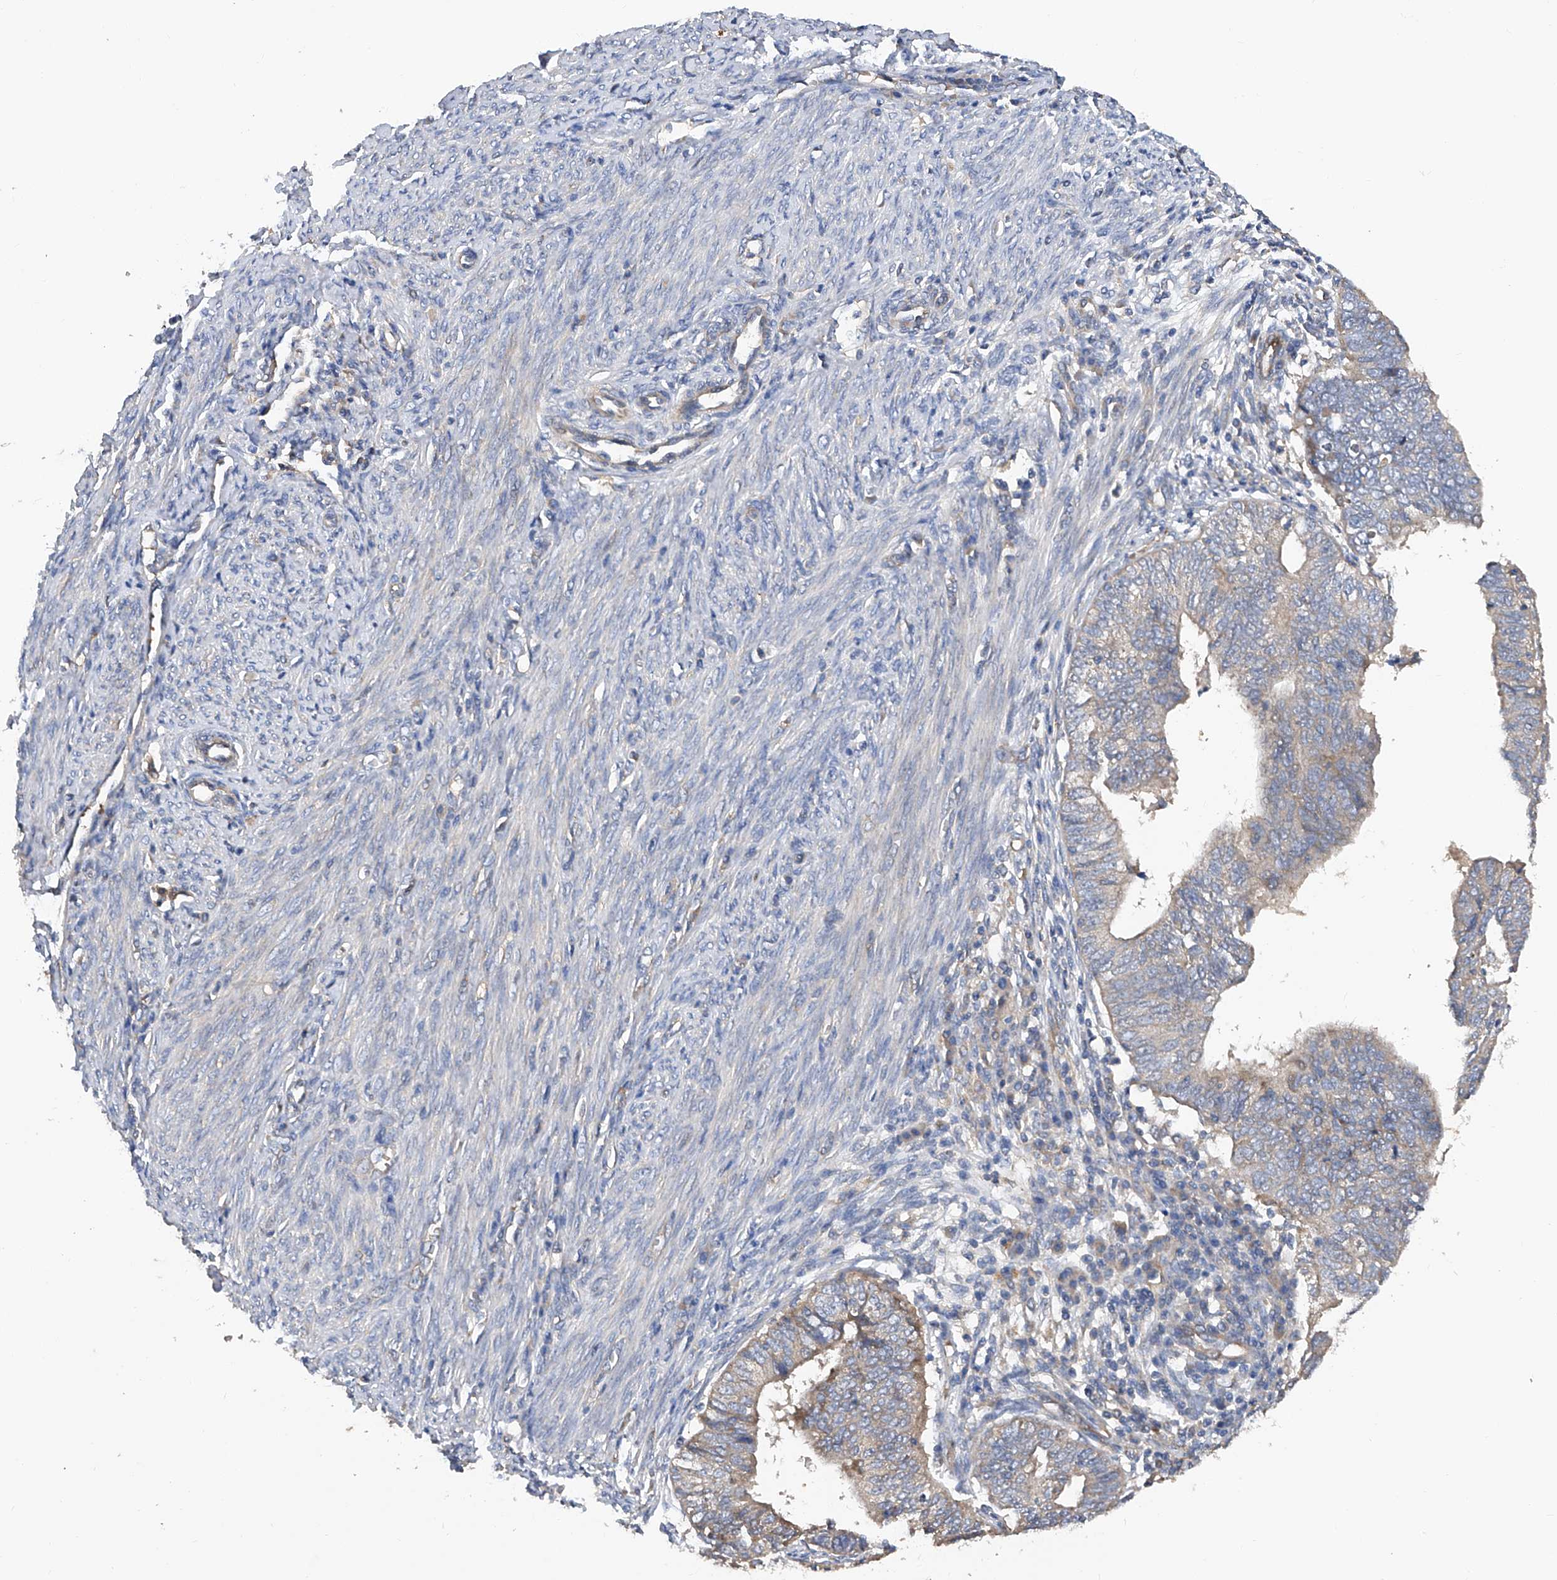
{"staining": {"intensity": "negative", "quantity": "none", "location": "none"}, "tissue": "endometrial cancer", "cell_type": "Tumor cells", "image_type": "cancer", "snomed": [{"axis": "morphology", "description": "Adenocarcinoma, NOS"}, {"axis": "topography", "description": "Uterus"}], "caption": "The micrograph shows no staining of tumor cells in endometrial cancer (adenocarcinoma). (DAB IHC visualized using brightfield microscopy, high magnification).", "gene": "PTK2", "patient": {"sex": "female", "age": 77}}